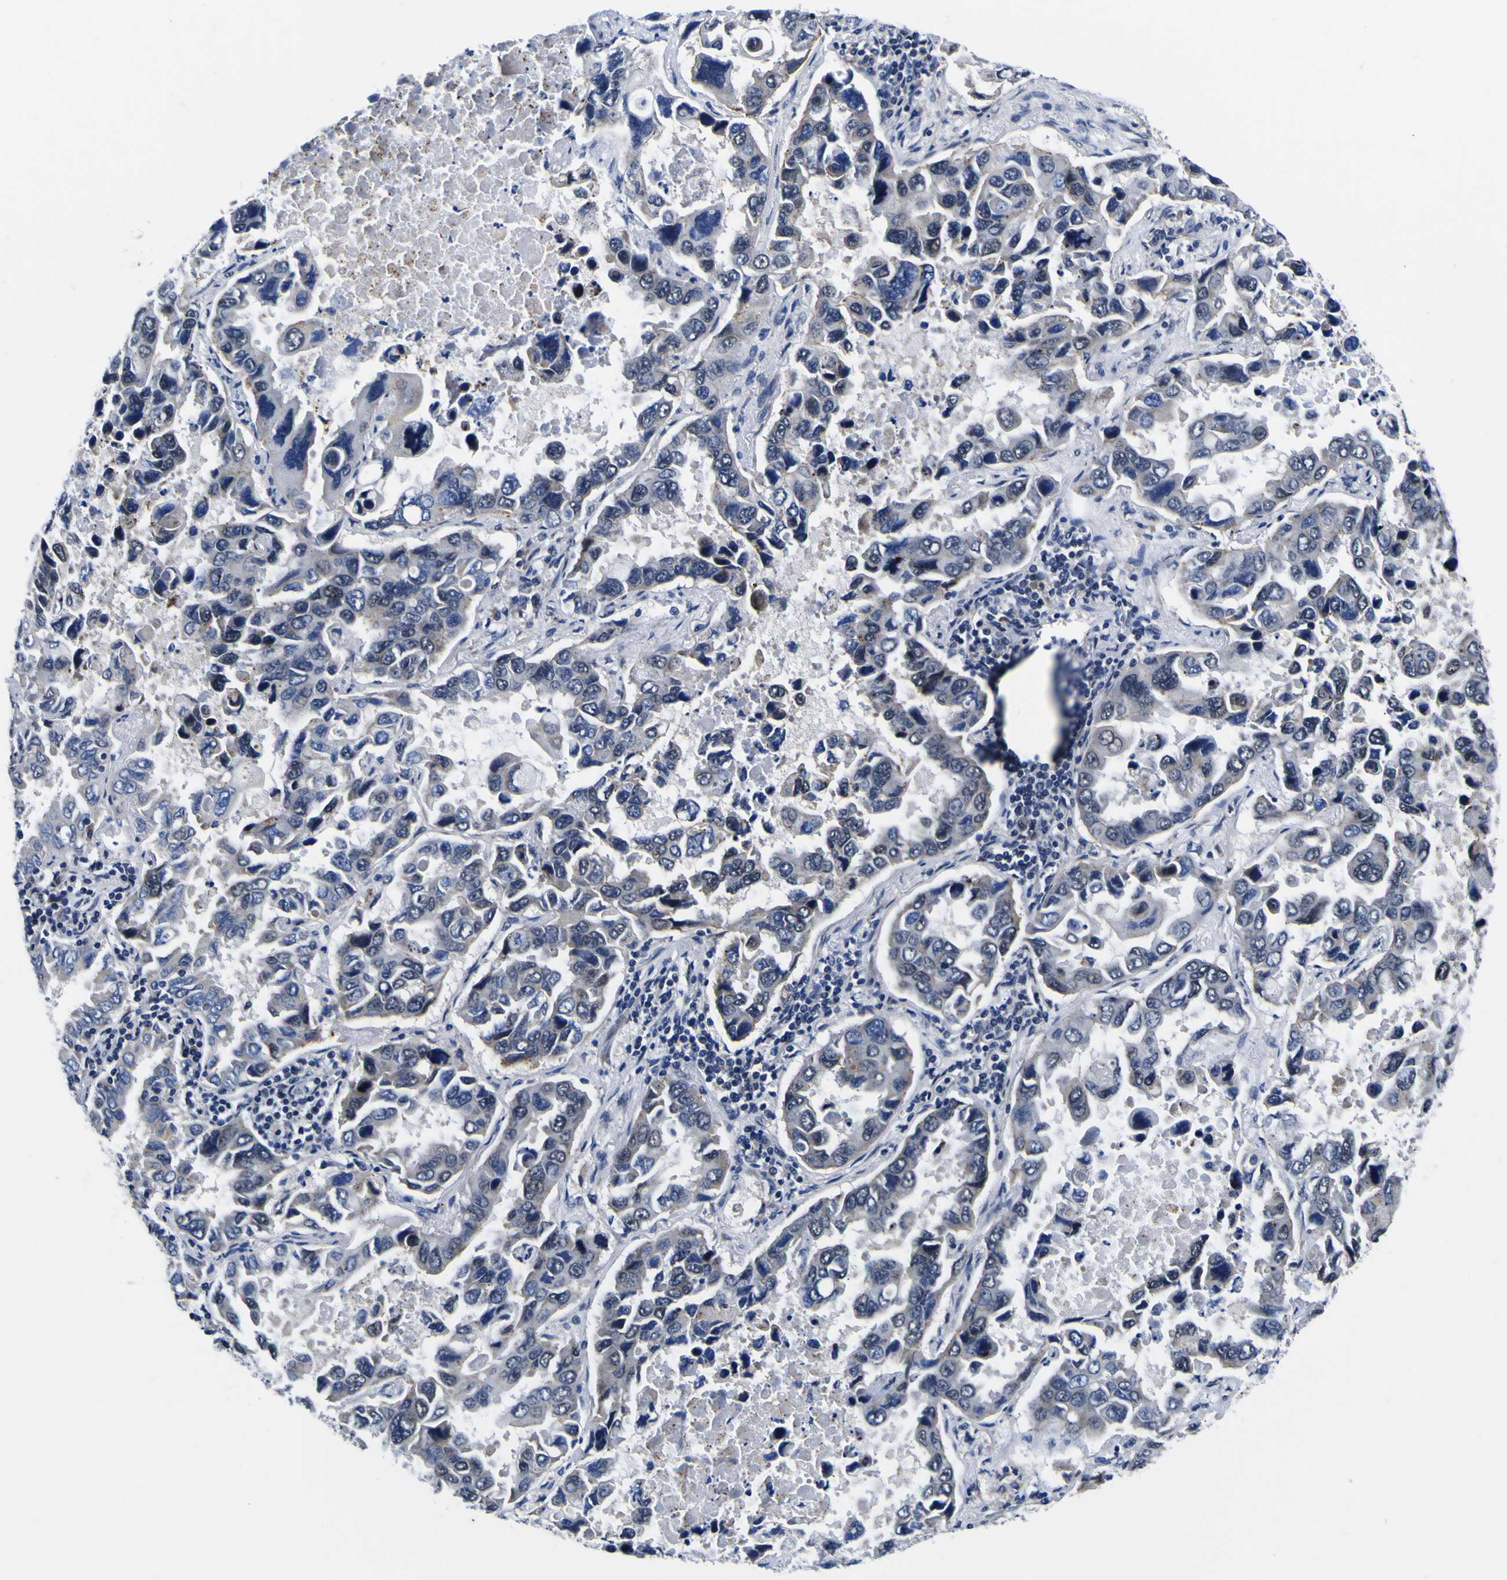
{"staining": {"intensity": "negative", "quantity": "none", "location": "none"}, "tissue": "lung cancer", "cell_type": "Tumor cells", "image_type": "cancer", "snomed": [{"axis": "morphology", "description": "Adenocarcinoma, NOS"}, {"axis": "topography", "description": "Lung"}], "caption": "High magnification brightfield microscopy of lung cancer stained with DAB (3,3'-diaminobenzidine) (brown) and counterstained with hematoxylin (blue): tumor cells show no significant positivity.", "gene": "IGFLR1", "patient": {"sex": "male", "age": 64}}